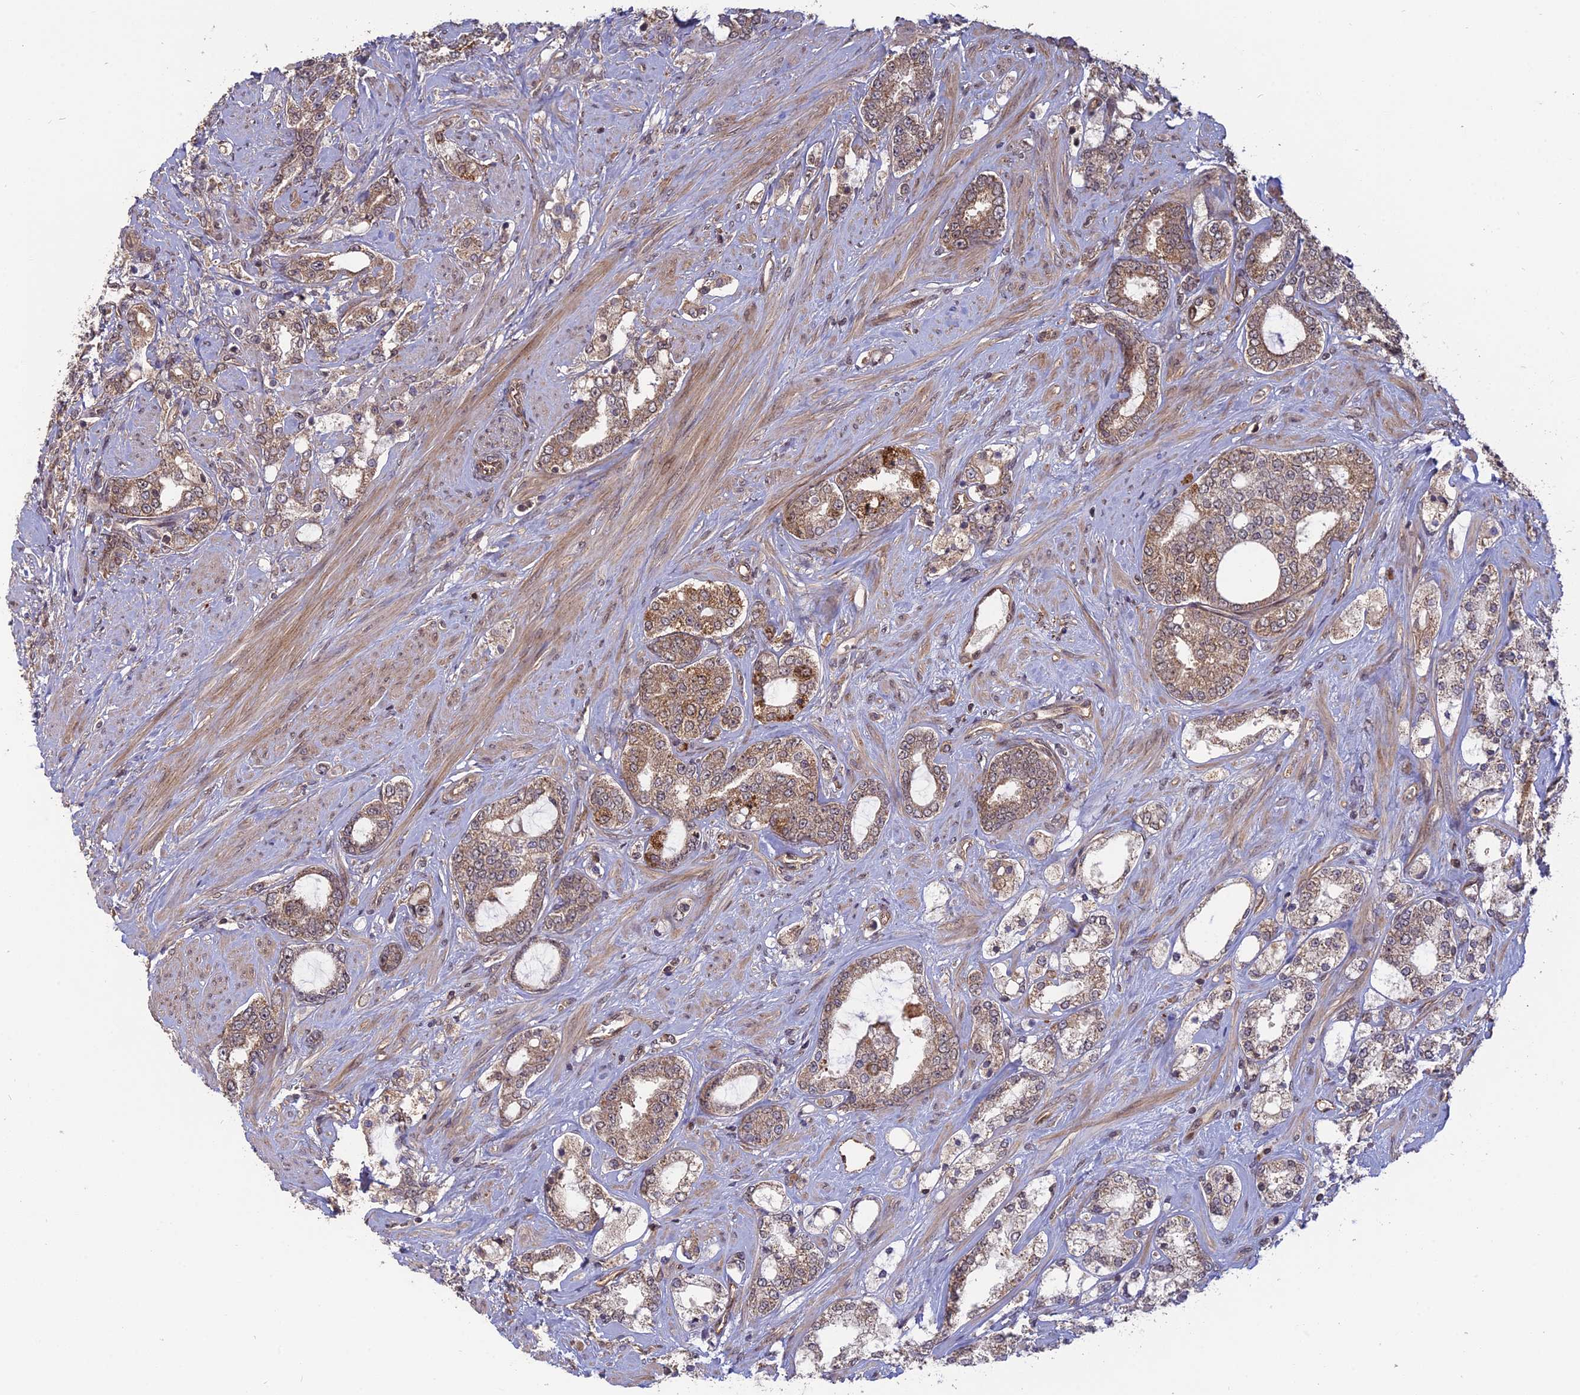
{"staining": {"intensity": "moderate", "quantity": ">75%", "location": "cytoplasmic/membranous,nuclear"}, "tissue": "prostate cancer", "cell_type": "Tumor cells", "image_type": "cancer", "snomed": [{"axis": "morphology", "description": "Adenocarcinoma, High grade"}, {"axis": "topography", "description": "Prostate"}], "caption": "A medium amount of moderate cytoplasmic/membranous and nuclear staining is appreciated in about >75% of tumor cells in prostate cancer (adenocarcinoma (high-grade)) tissue.", "gene": "PKIG", "patient": {"sex": "male", "age": 64}}